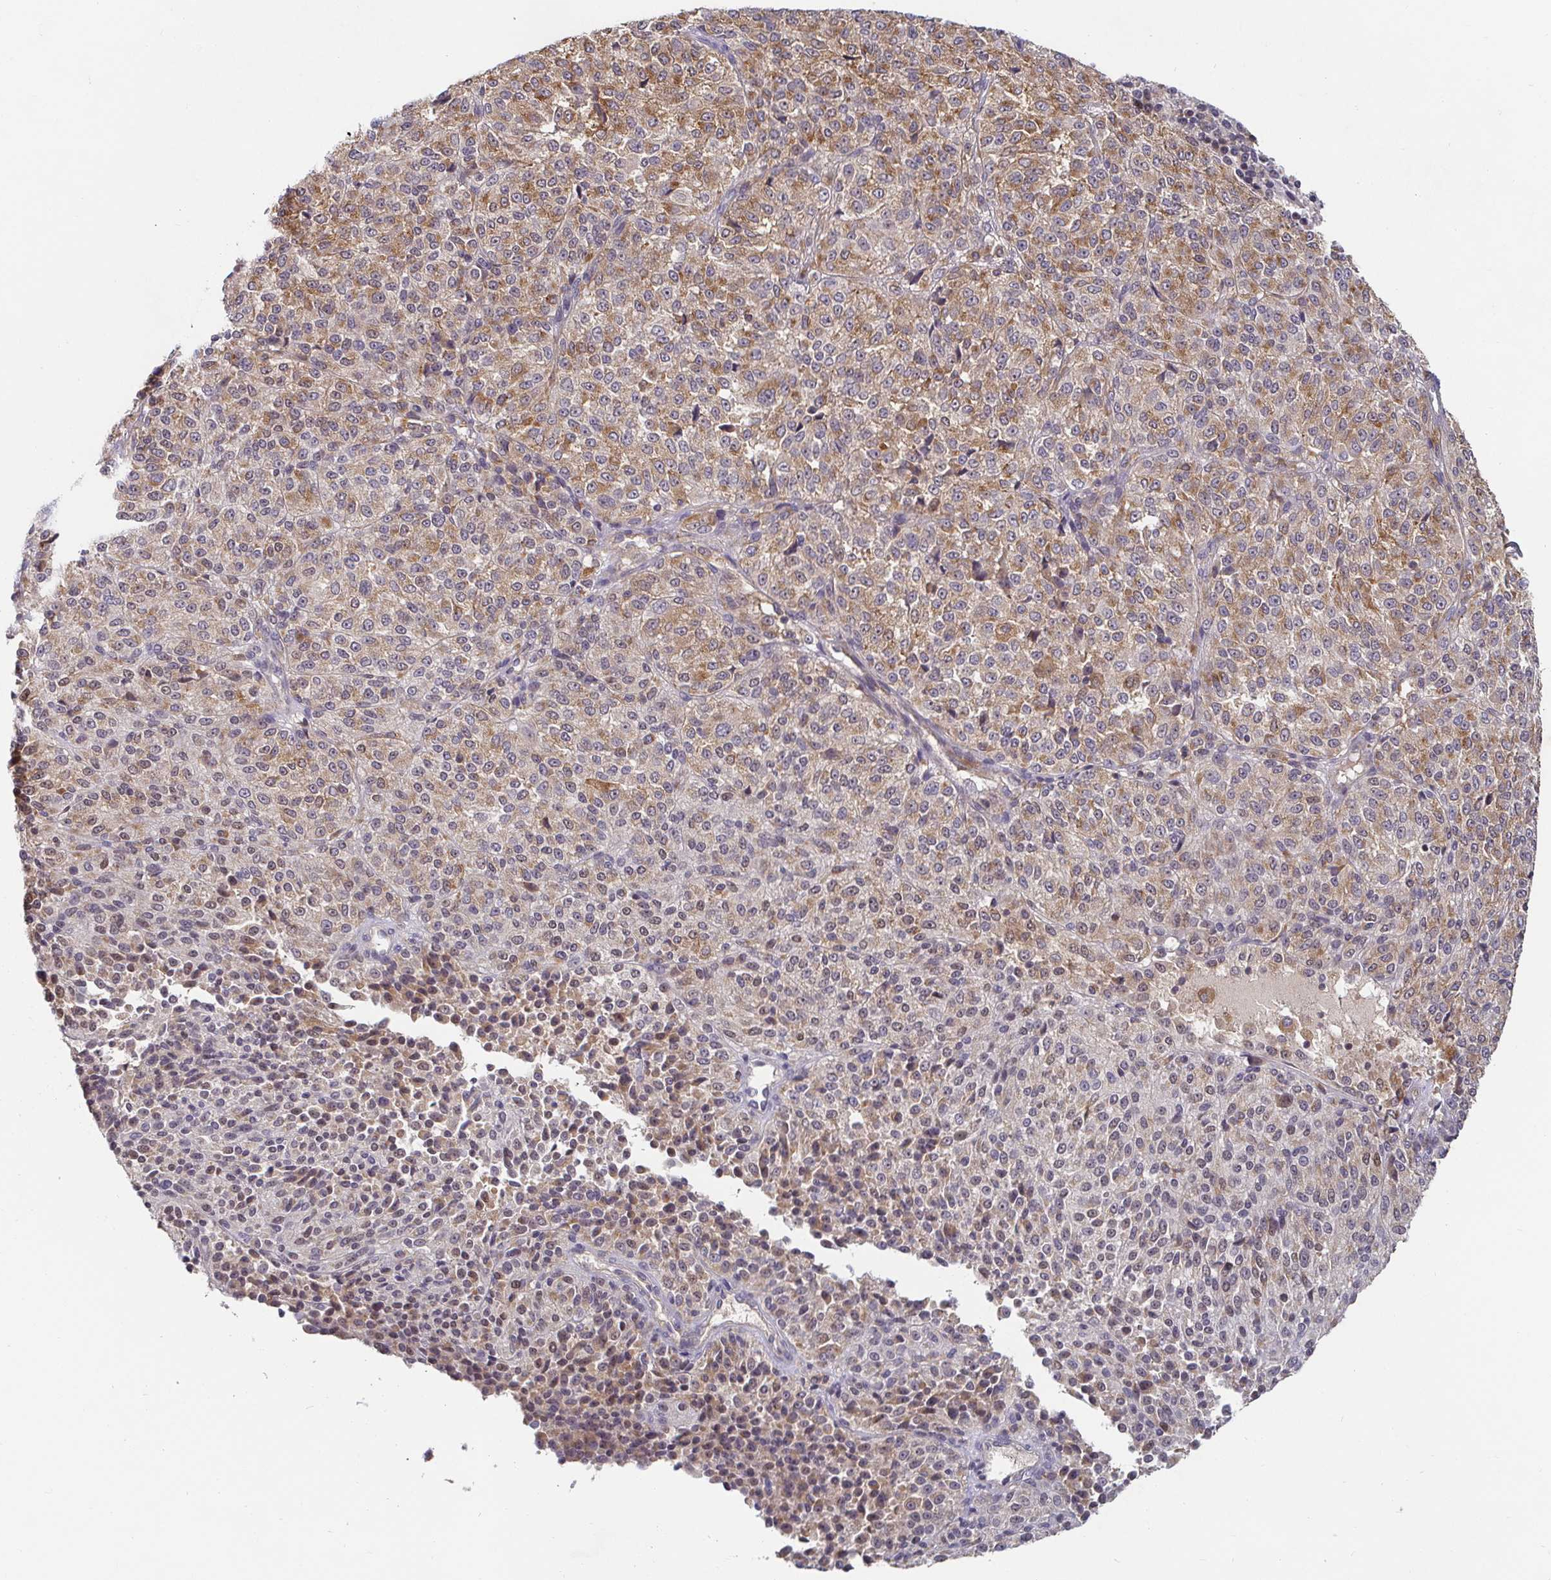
{"staining": {"intensity": "weak", "quantity": ">75%", "location": "cytoplasmic/membranous"}, "tissue": "melanoma", "cell_type": "Tumor cells", "image_type": "cancer", "snomed": [{"axis": "morphology", "description": "Malignant melanoma, Metastatic site"}, {"axis": "topography", "description": "Brain"}], "caption": "The image demonstrates immunohistochemical staining of malignant melanoma (metastatic site). There is weak cytoplasmic/membranous positivity is identified in about >75% of tumor cells.", "gene": "CDH18", "patient": {"sex": "female", "age": 56}}